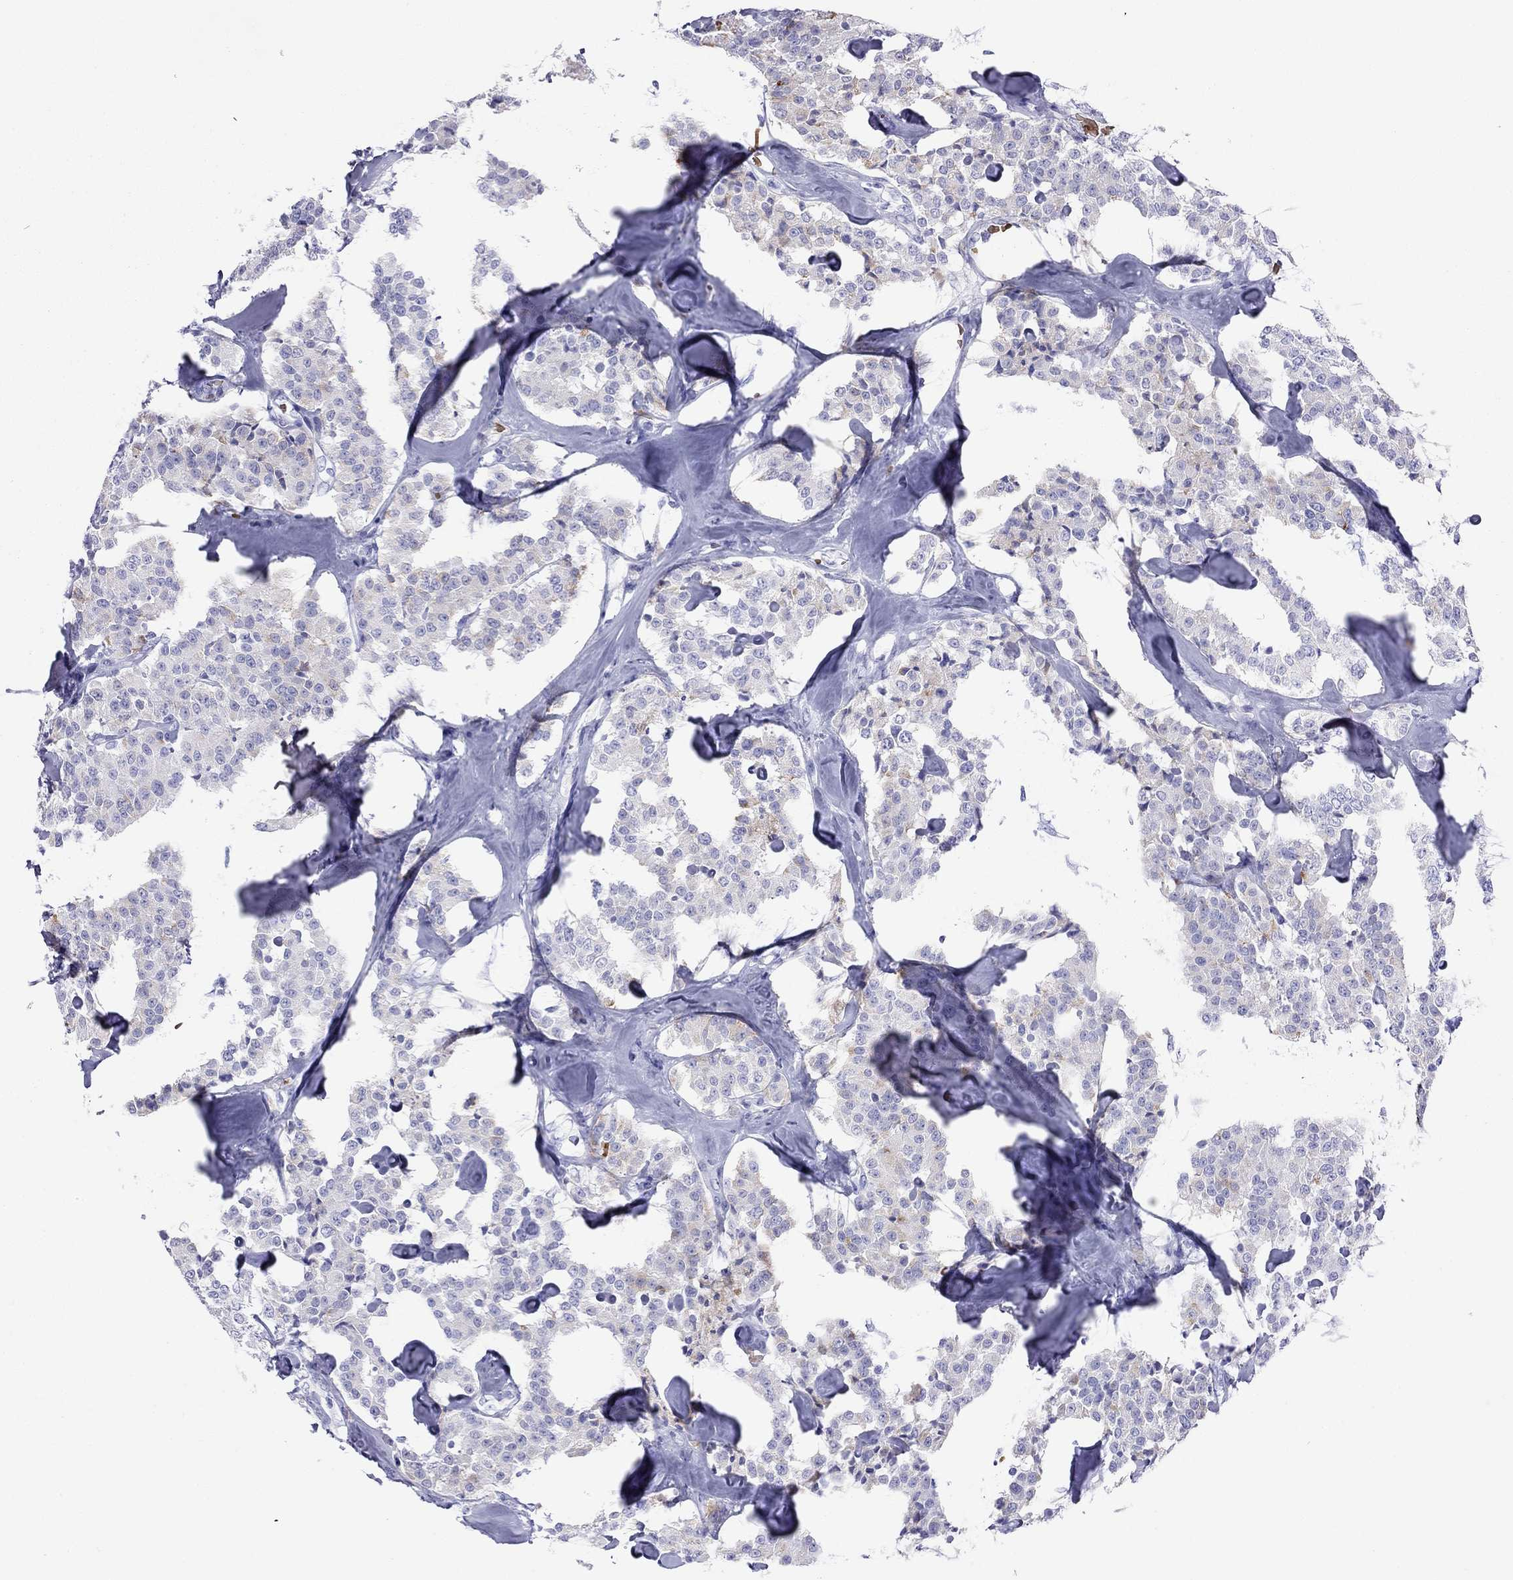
{"staining": {"intensity": "moderate", "quantity": "<25%", "location": "cytoplasmic/membranous"}, "tissue": "carcinoid", "cell_type": "Tumor cells", "image_type": "cancer", "snomed": [{"axis": "morphology", "description": "Carcinoid, malignant, NOS"}, {"axis": "topography", "description": "Pancreas"}], "caption": "Tumor cells show moderate cytoplasmic/membranous staining in about <25% of cells in carcinoid.", "gene": "PTPRN", "patient": {"sex": "male", "age": 41}}